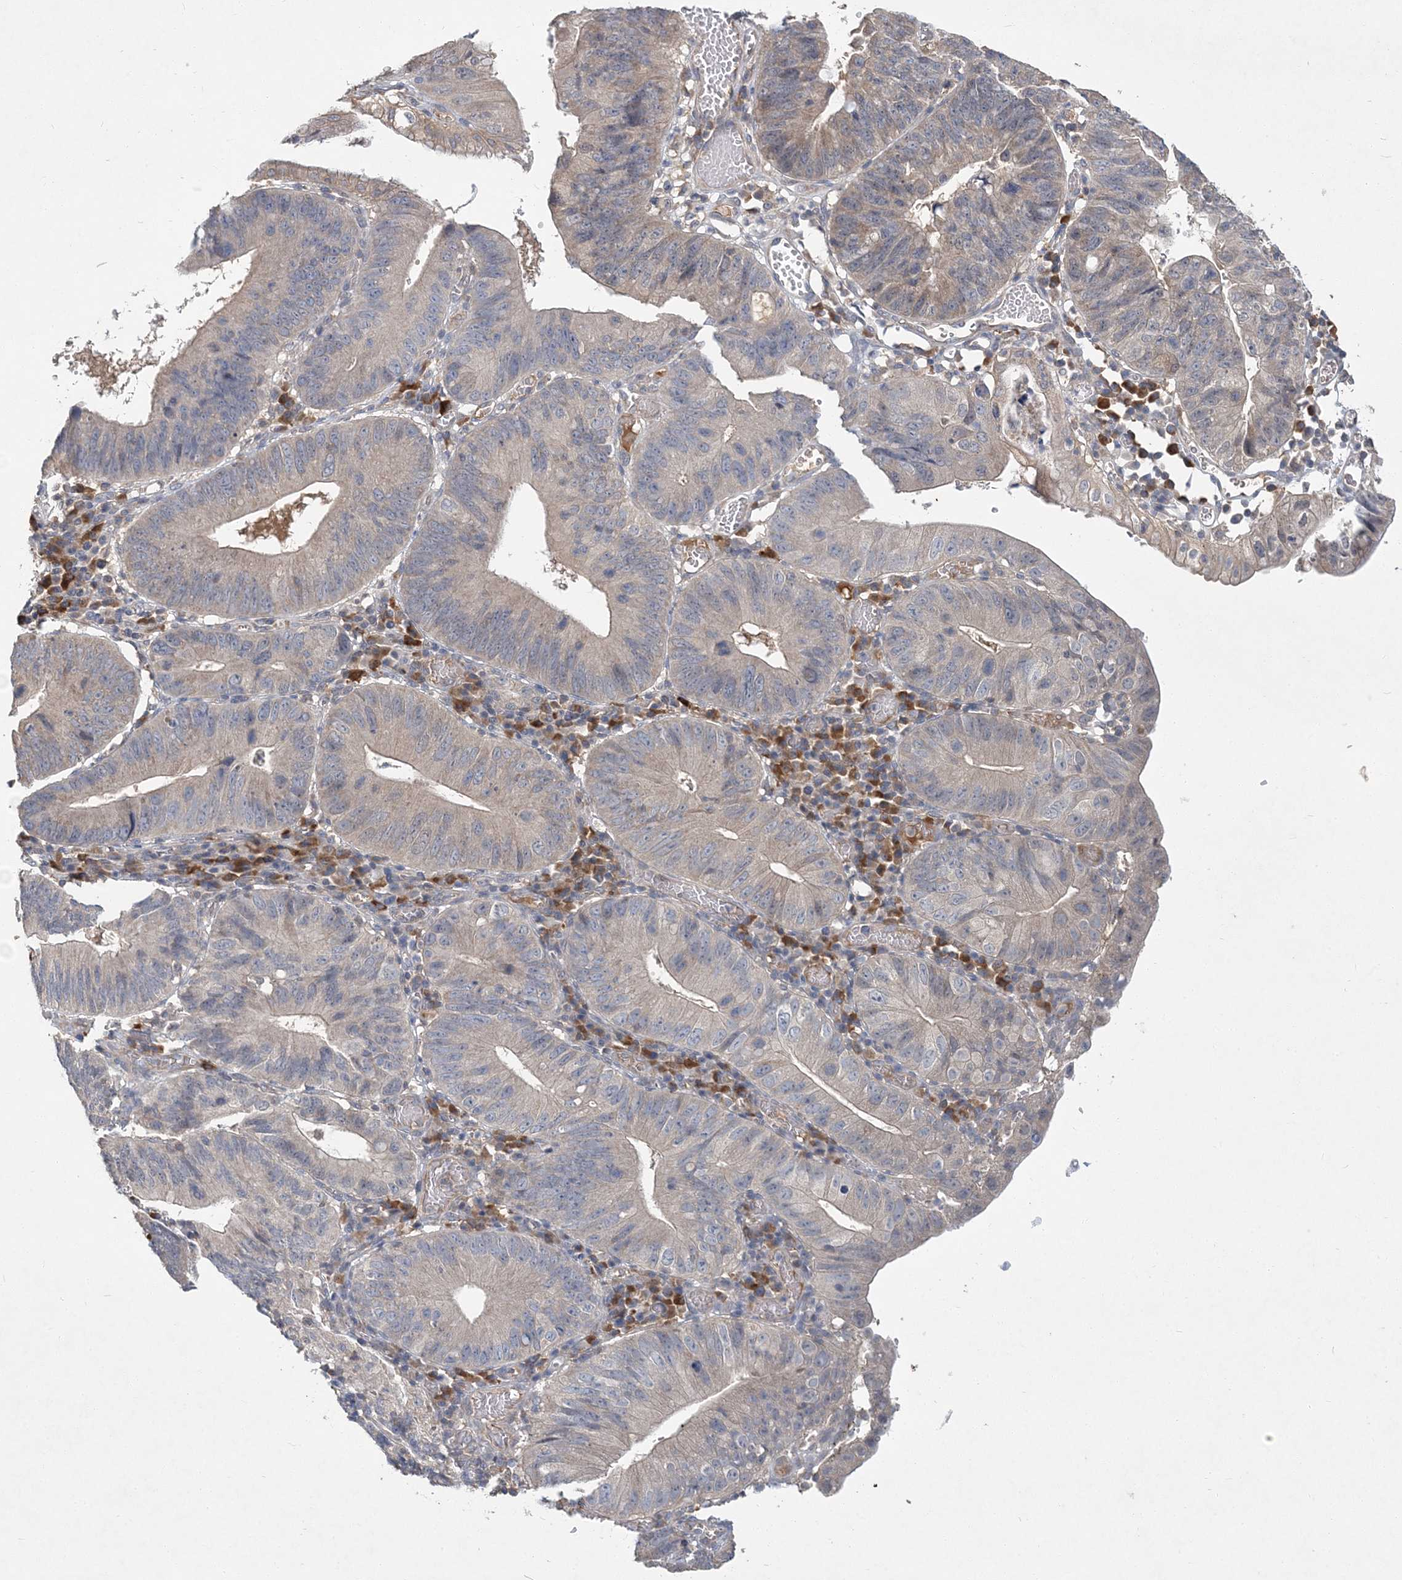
{"staining": {"intensity": "weak", "quantity": "<25%", "location": "cytoplasmic/membranous"}, "tissue": "stomach cancer", "cell_type": "Tumor cells", "image_type": "cancer", "snomed": [{"axis": "morphology", "description": "Adenocarcinoma, NOS"}, {"axis": "topography", "description": "Stomach"}], "caption": "IHC histopathology image of neoplastic tissue: human stomach cancer stained with DAB displays no significant protein expression in tumor cells.", "gene": "RNF25", "patient": {"sex": "male", "age": 59}}